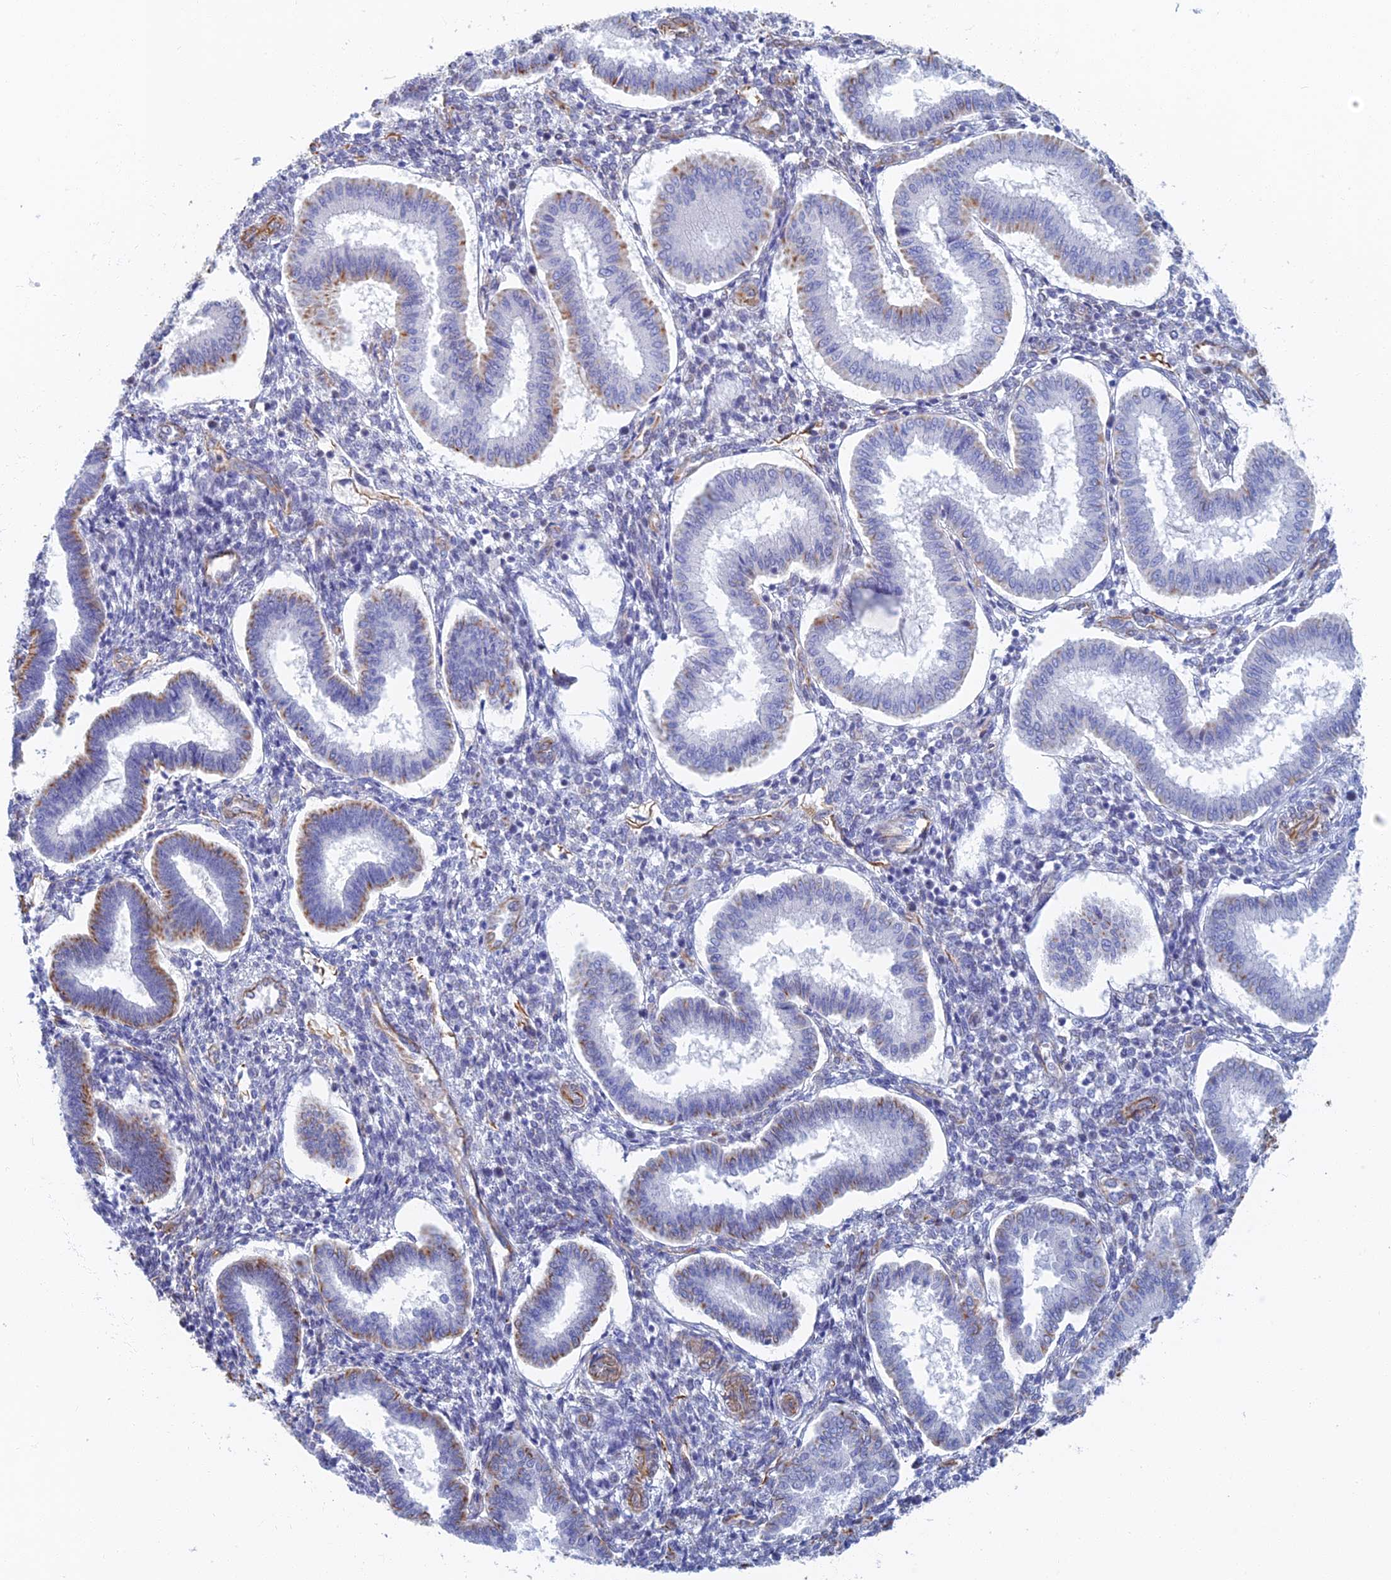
{"staining": {"intensity": "negative", "quantity": "none", "location": "none"}, "tissue": "endometrium", "cell_type": "Cells in endometrial stroma", "image_type": "normal", "snomed": [{"axis": "morphology", "description": "Normal tissue, NOS"}, {"axis": "topography", "description": "Endometrium"}], "caption": "IHC image of unremarkable endometrium stained for a protein (brown), which exhibits no expression in cells in endometrial stroma.", "gene": "RMC1", "patient": {"sex": "female", "age": 24}}